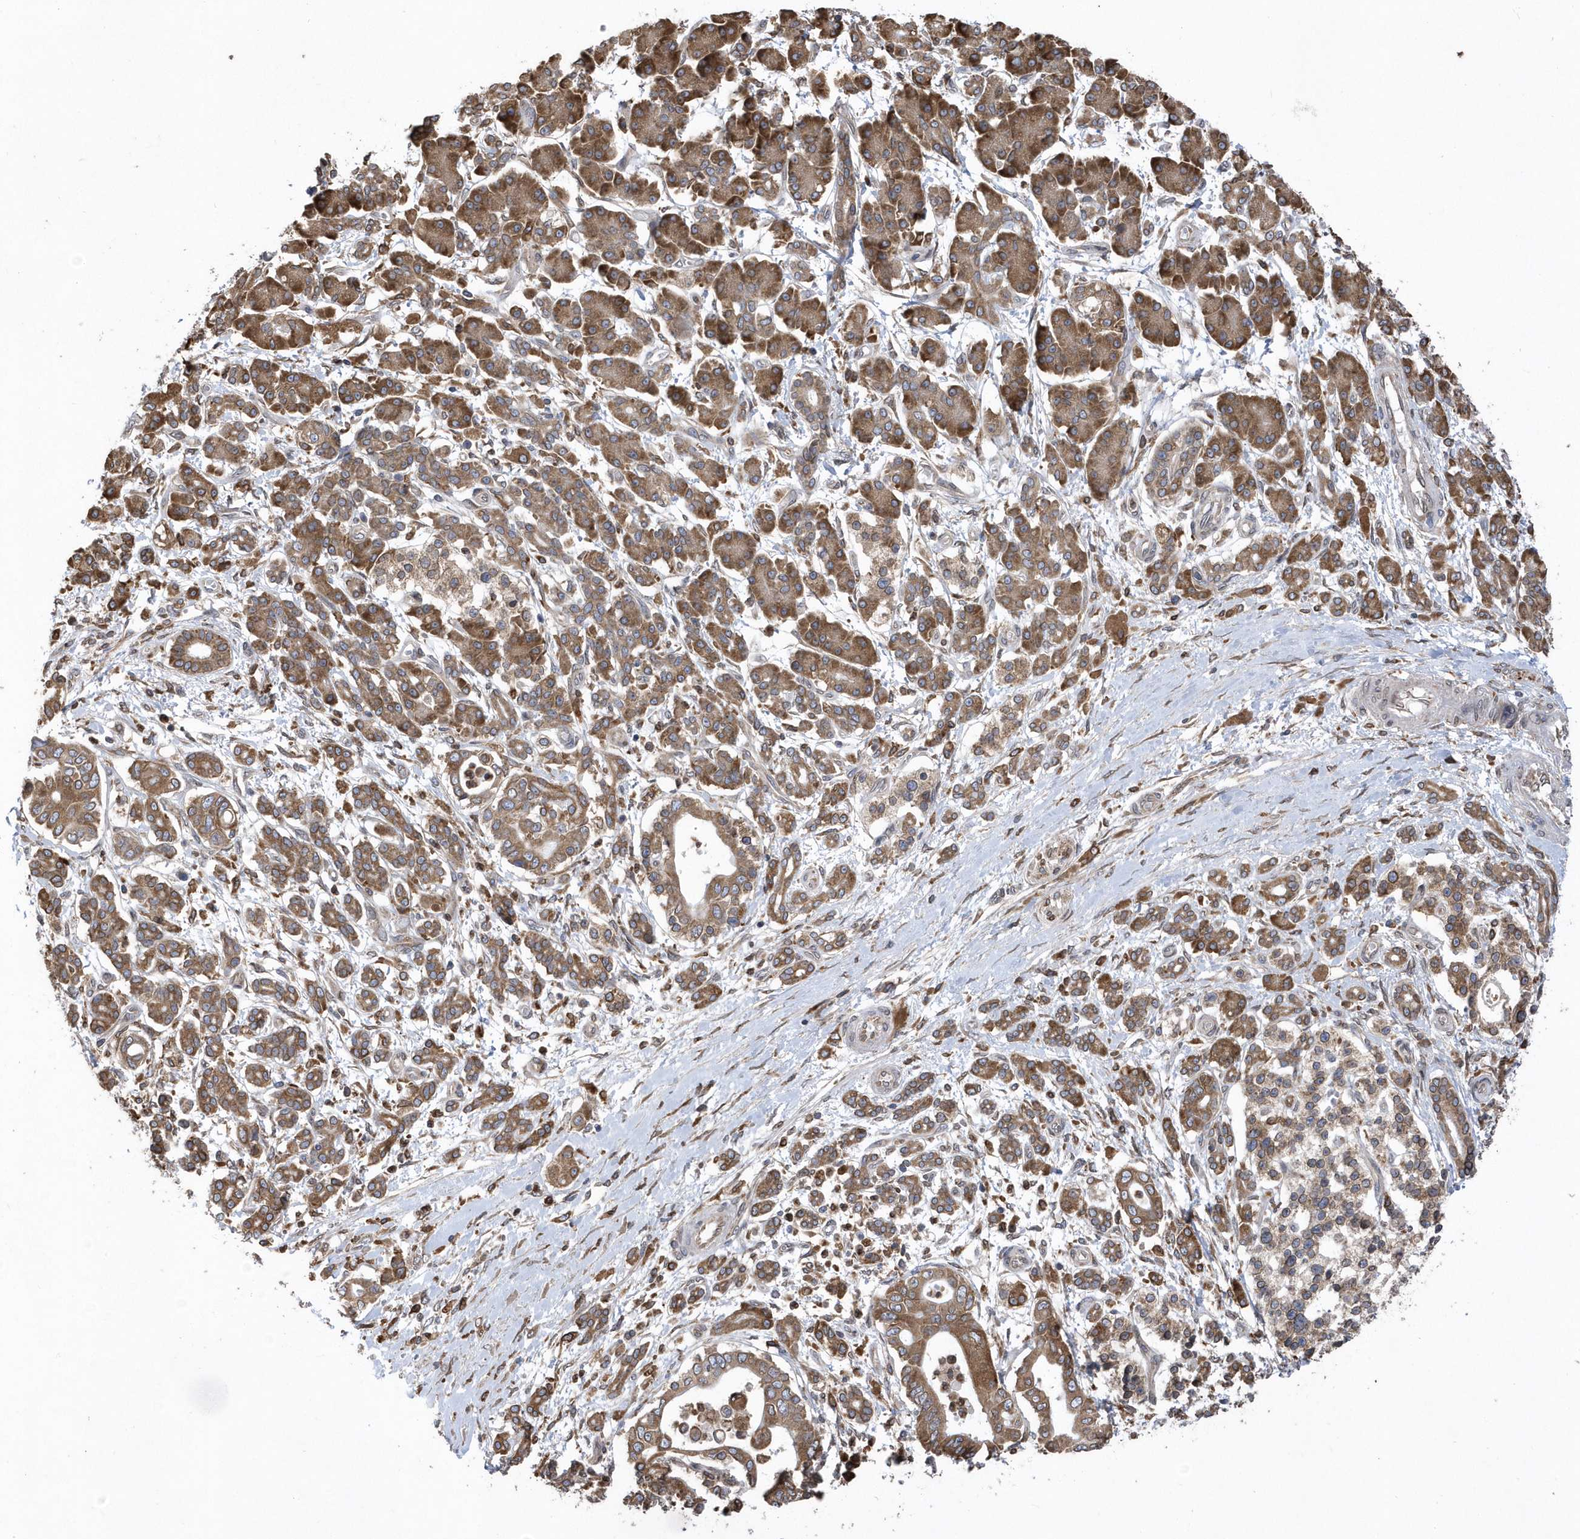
{"staining": {"intensity": "moderate", "quantity": ">75%", "location": "cytoplasmic/membranous"}, "tissue": "pancreatic cancer", "cell_type": "Tumor cells", "image_type": "cancer", "snomed": [{"axis": "morphology", "description": "Adenocarcinoma, NOS"}, {"axis": "topography", "description": "Pancreas"}], "caption": "Human pancreatic adenocarcinoma stained with a protein marker reveals moderate staining in tumor cells.", "gene": "VAMP7", "patient": {"sex": "male", "age": 68}}